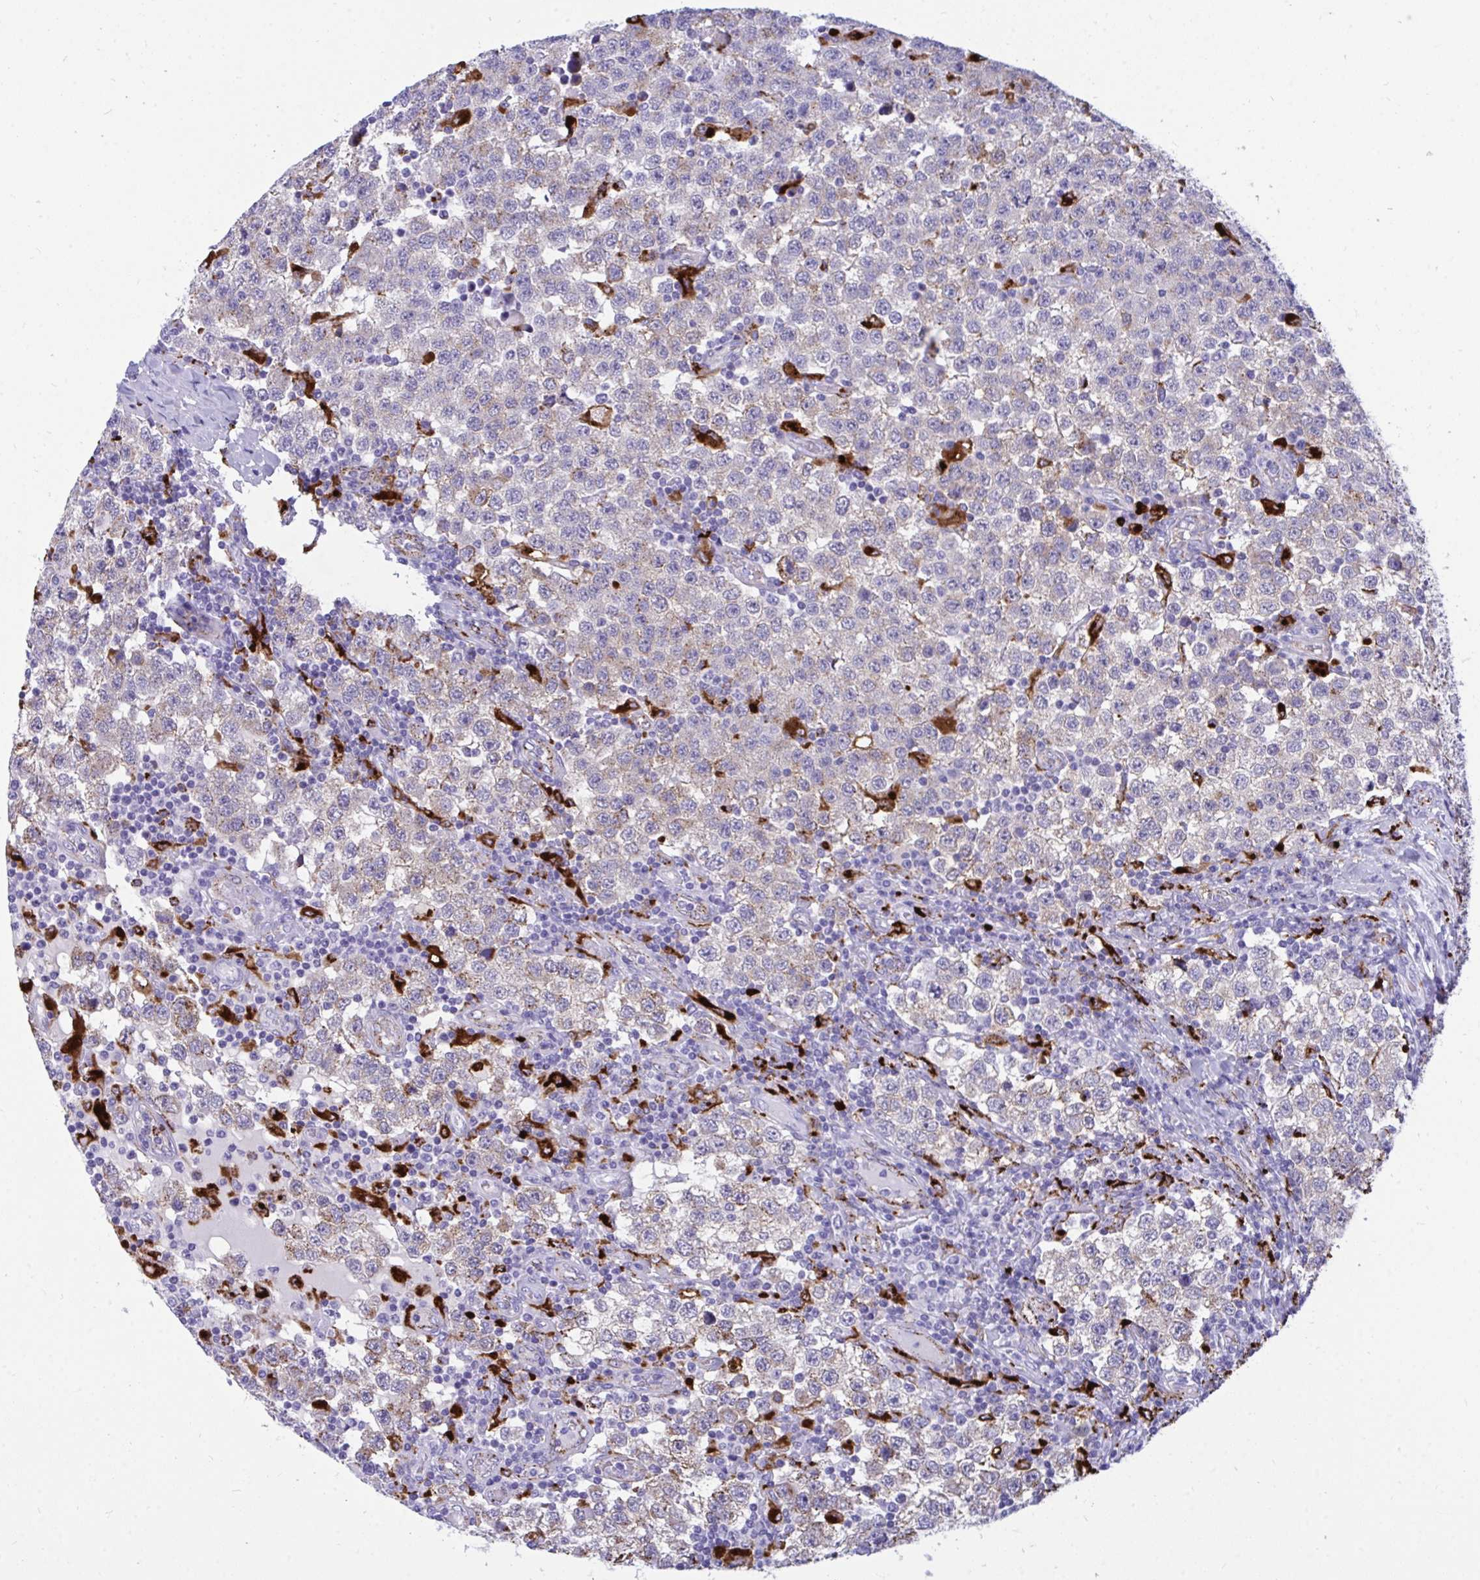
{"staining": {"intensity": "weak", "quantity": "<25%", "location": "cytoplasmic/membranous"}, "tissue": "testis cancer", "cell_type": "Tumor cells", "image_type": "cancer", "snomed": [{"axis": "morphology", "description": "Seminoma, NOS"}, {"axis": "topography", "description": "Testis"}], "caption": "Immunohistochemistry (IHC) of seminoma (testis) reveals no expression in tumor cells. (DAB immunohistochemistry (IHC), high magnification).", "gene": "CPVL", "patient": {"sex": "male", "age": 34}}